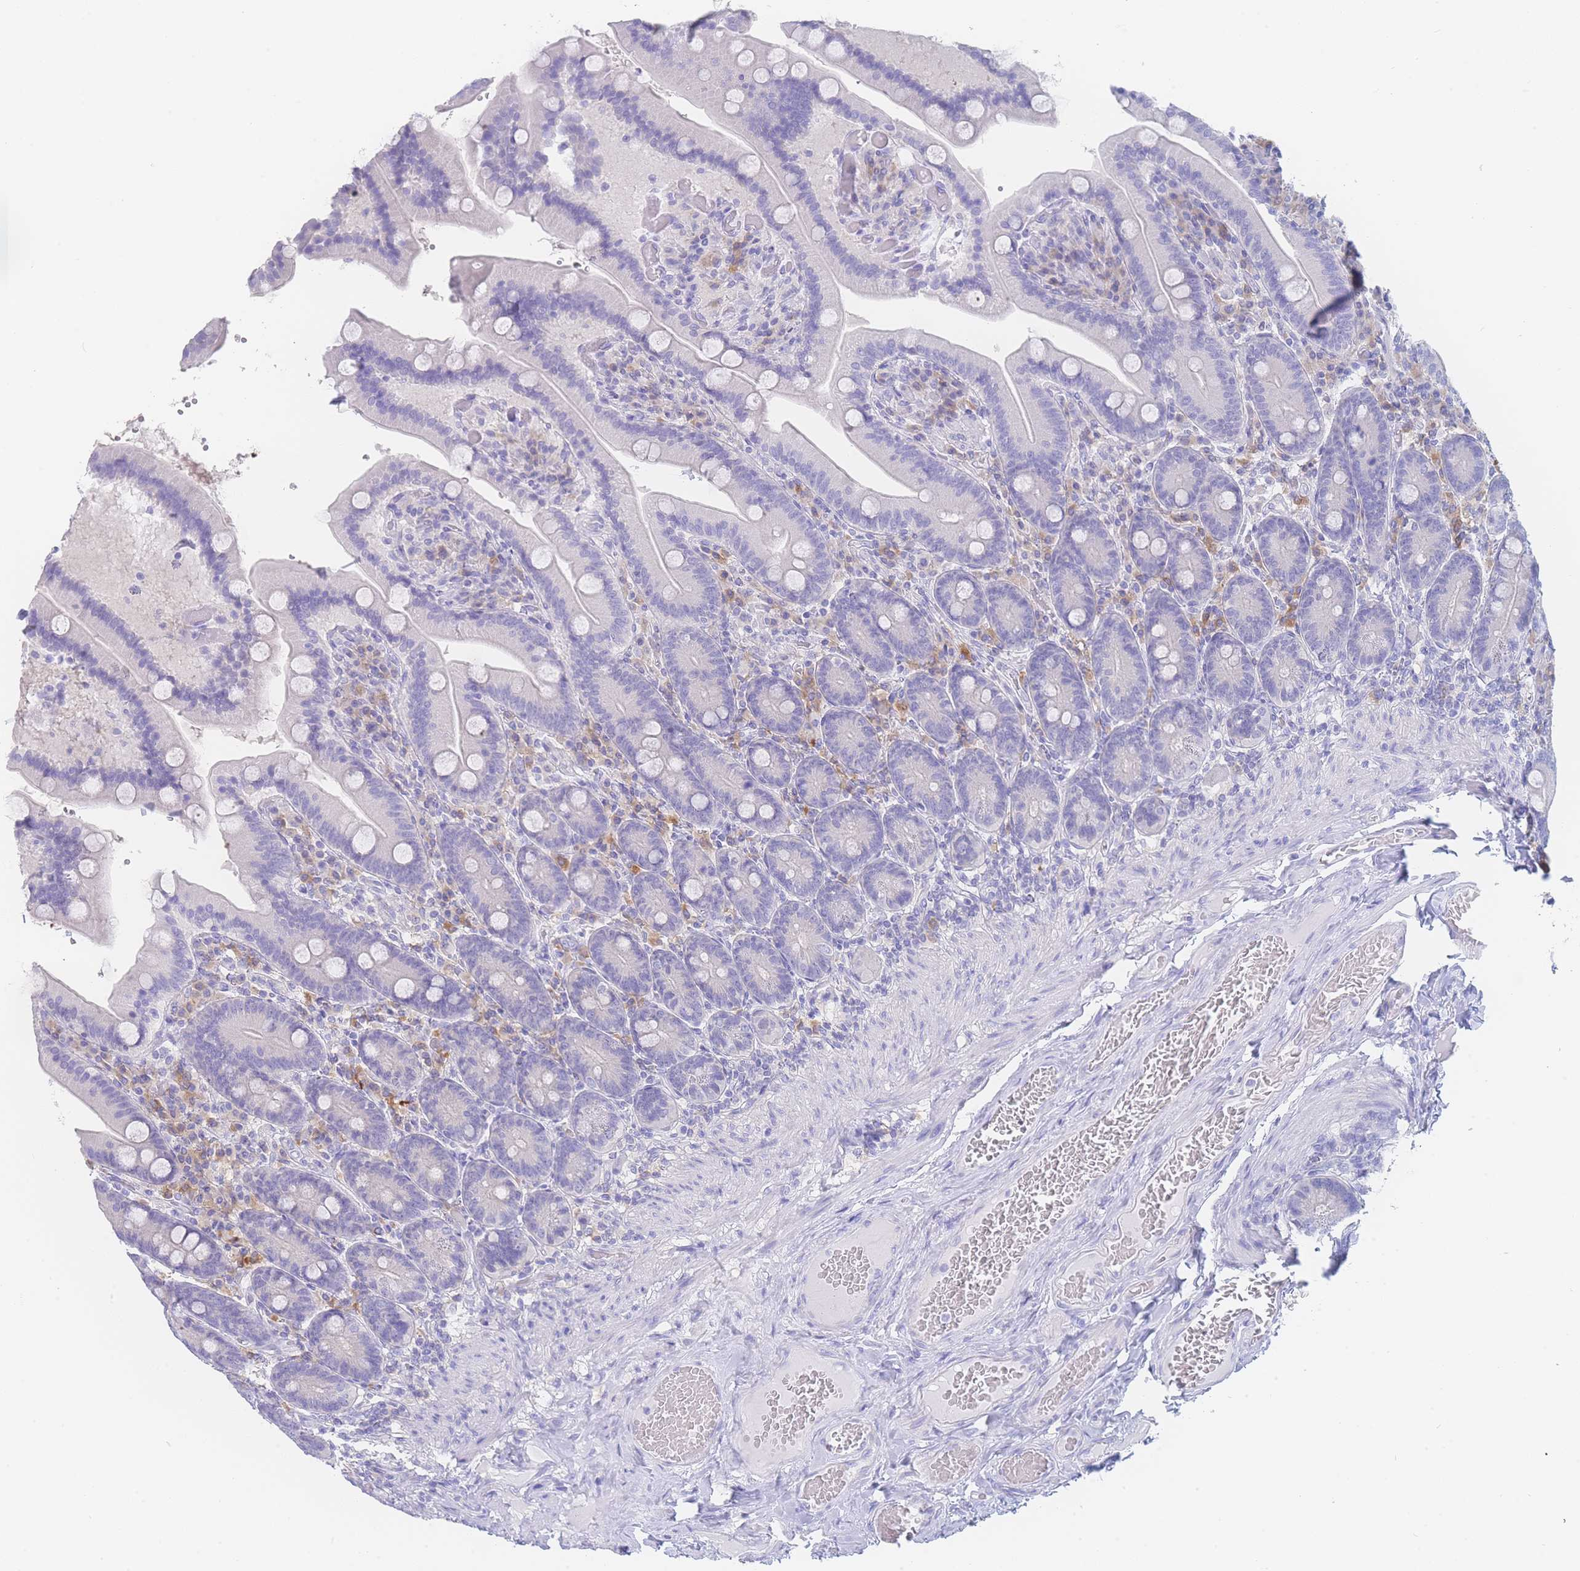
{"staining": {"intensity": "negative", "quantity": "none", "location": "none"}, "tissue": "duodenum", "cell_type": "Glandular cells", "image_type": "normal", "snomed": [{"axis": "morphology", "description": "Normal tissue, NOS"}, {"axis": "topography", "description": "Duodenum"}], "caption": "The histopathology image exhibits no staining of glandular cells in benign duodenum. (Immunohistochemistry, brightfield microscopy, high magnification).", "gene": "LZTFL1", "patient": {"sex": "female", "age": 62}}